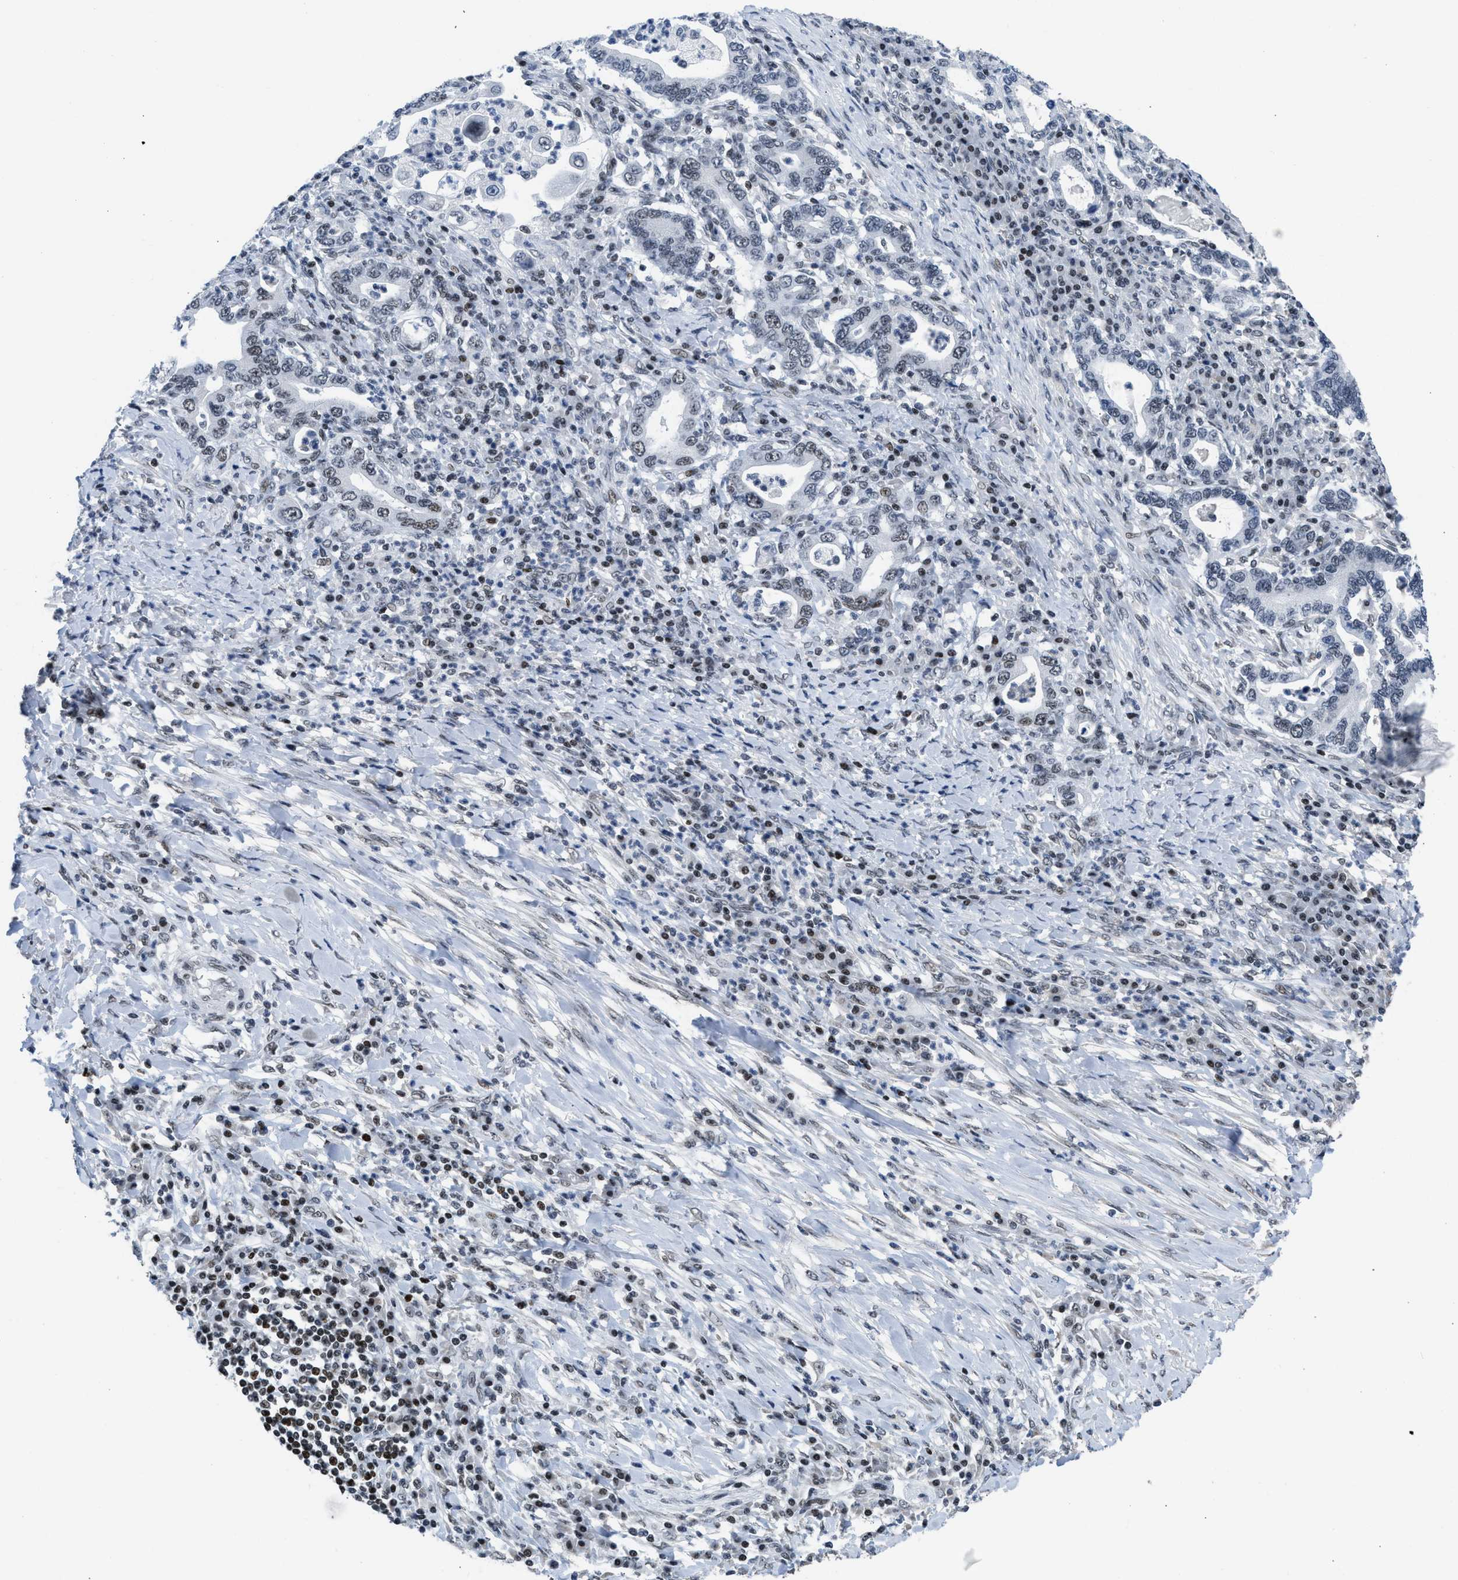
{"staining": {"intensity": "weak", "quantity": "<25%", "location": "nuclear"}, "tissue": "stomach cancer", "cell_type": "Tumor cells", "image_type": "cancer", "snomed": [{"axis": "morphology", "description": "Normal tissue, NOS"}, {"axis": "morphology", "description": "Adenocarcinoma, NOS"}, {"axis": "topography", "description": "Esophagus"}, {"axis": "topography", "description": "Stomach, upper"}, {"axis": "topography", "description": "Peripheral nerve tissue"}], "caption": "IHC histopathology image of neoplastic tissue: stomach cancer stained with DAB shows no significant protein positivity in tumor cells.", "gene": "TERF2IP", "patient": {"sex": "male", "age": 62}}